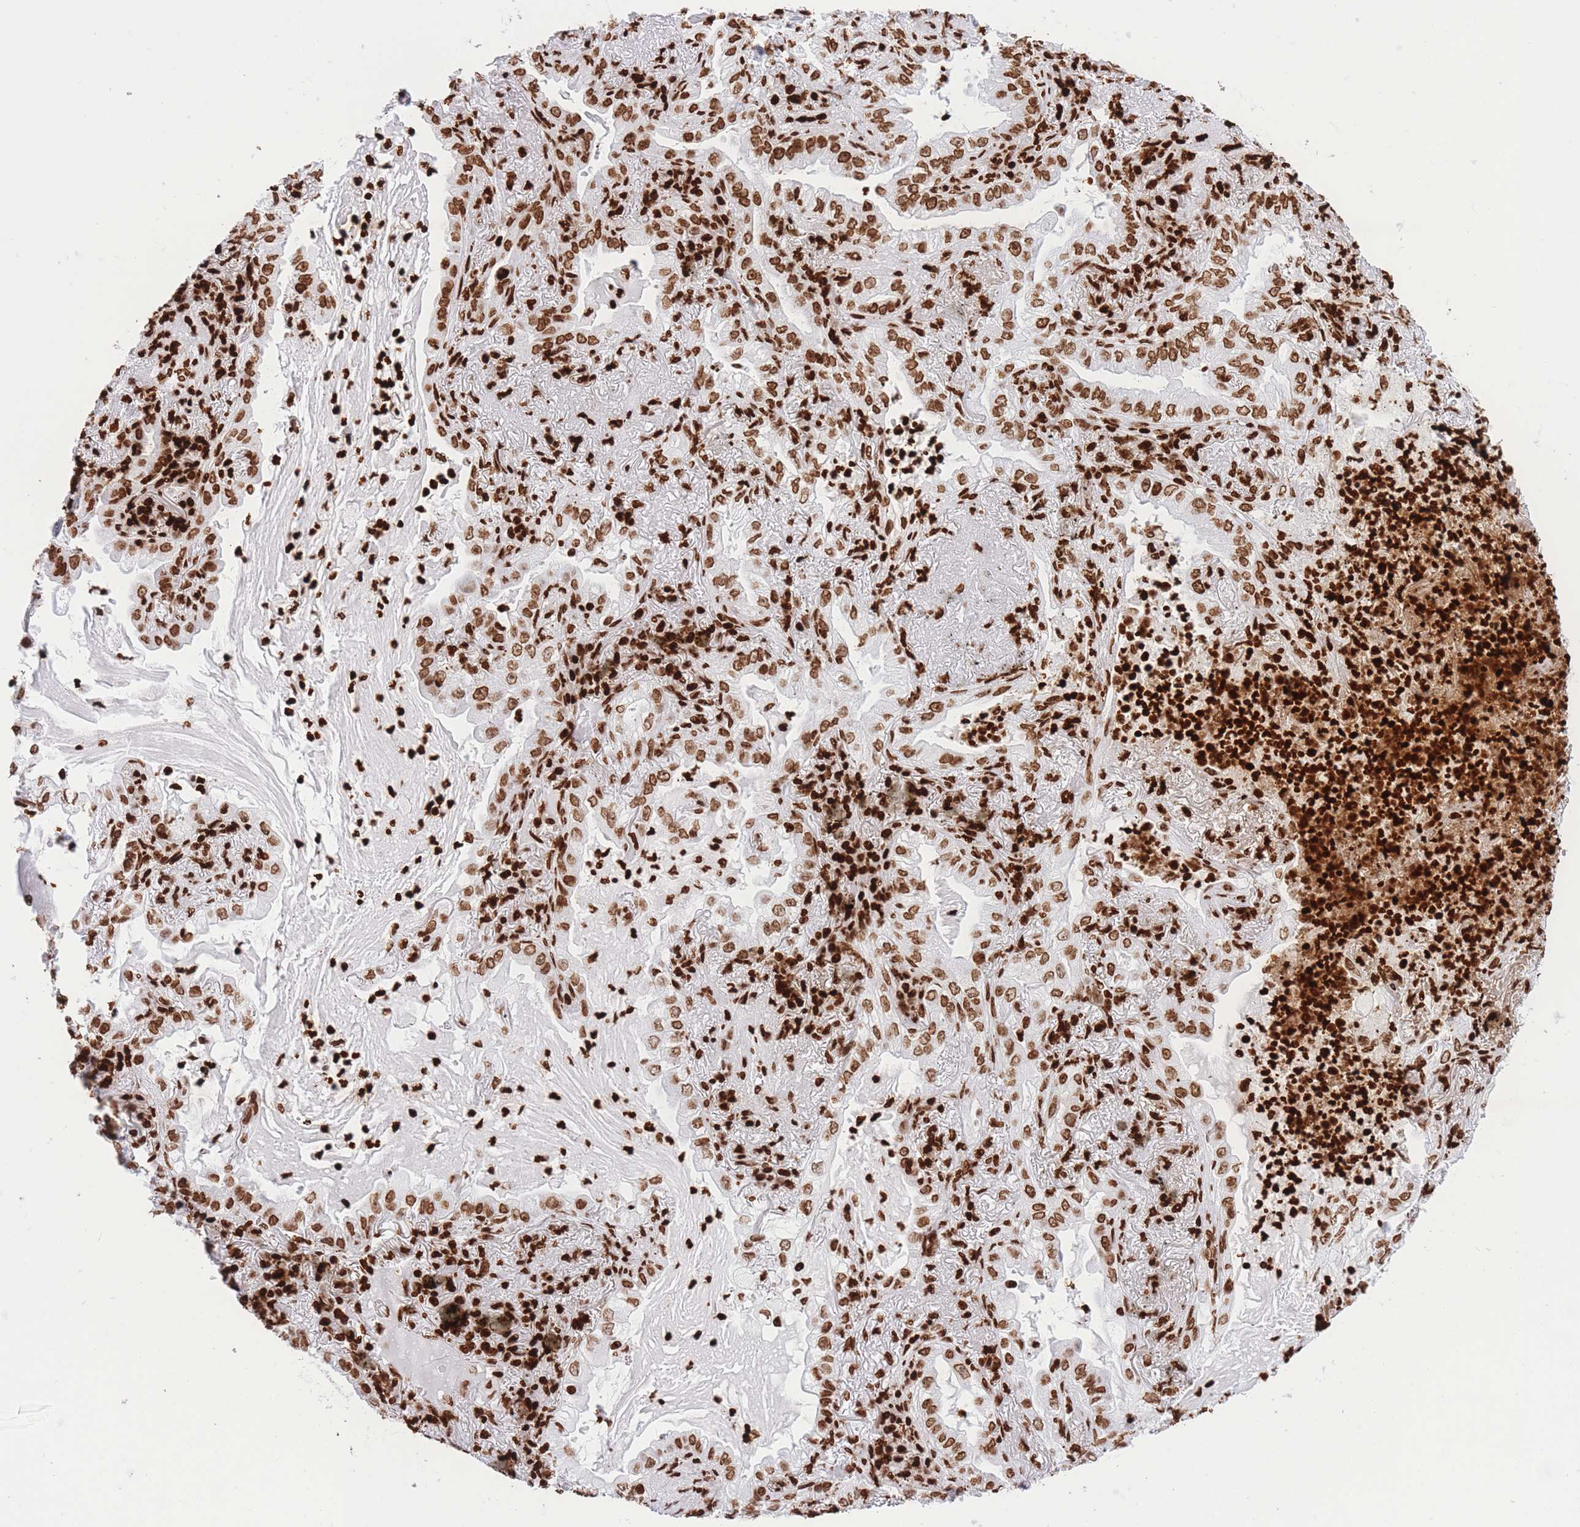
{"staining": {"intensity": "moderate", "quantity": ">75%", "location": "nuclear"}, "tissue": "lung cancer", "cell_type": "Tumor cells", "image_type": "cancer", "snomed": [{"axis": "morphology", "description": "Adenocarcinoma, NOS"}, {"axis": "topography", "description": "Lung"}], "caption": "A high-resolution photomicrograph shows IHC staining of adenocarcinoma (lung), which shows moderate nuclear staining in about >75% of tumor cells.", "gene": "H2BC11", "patient": {"sex": "female", "age": 73}}